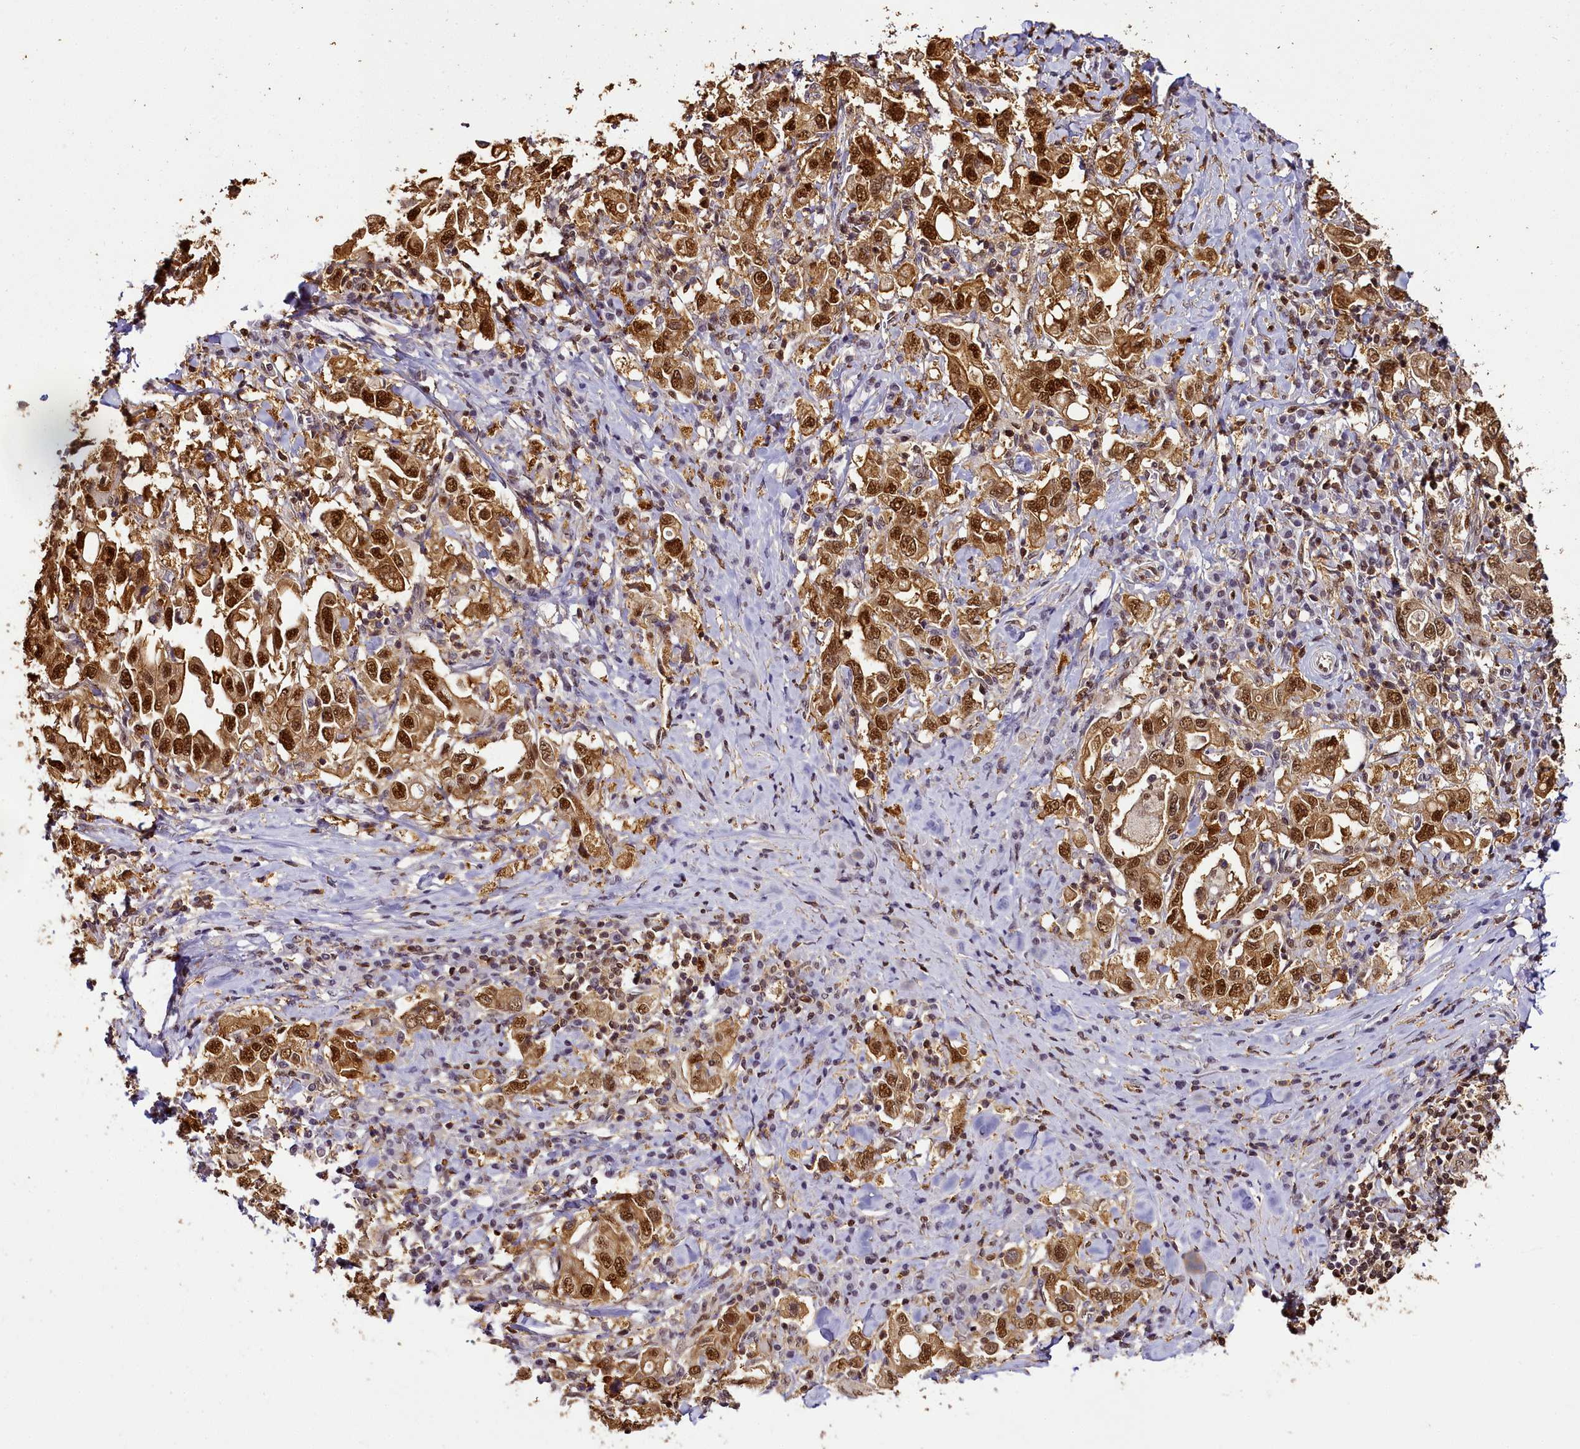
{"staining": {"intensity": "strong", "quantity": ">75%", "location": "cytoplasmic/membranous,nuclear"}, "tissue": "stomach cancer", "cell_type": "Tumor cells", "image_type": "cancer", "snomed": [{"axis": "morphology", "description": "Adenocarcinoma, NOS"}, {"axis": "topography", "description": "Stomach, upper"}], "caption": "Immunohistochemistry (IHC) (DAB (3,3'-diaminobenzidine)) staining of stomach adenocarcinoma exhibits strong cytoplasmic/membranous and nuclear protein staining in about >75% of tumor cells.", "gene": "PPP4C", "patient": {"sex": "male", "age": 62}}